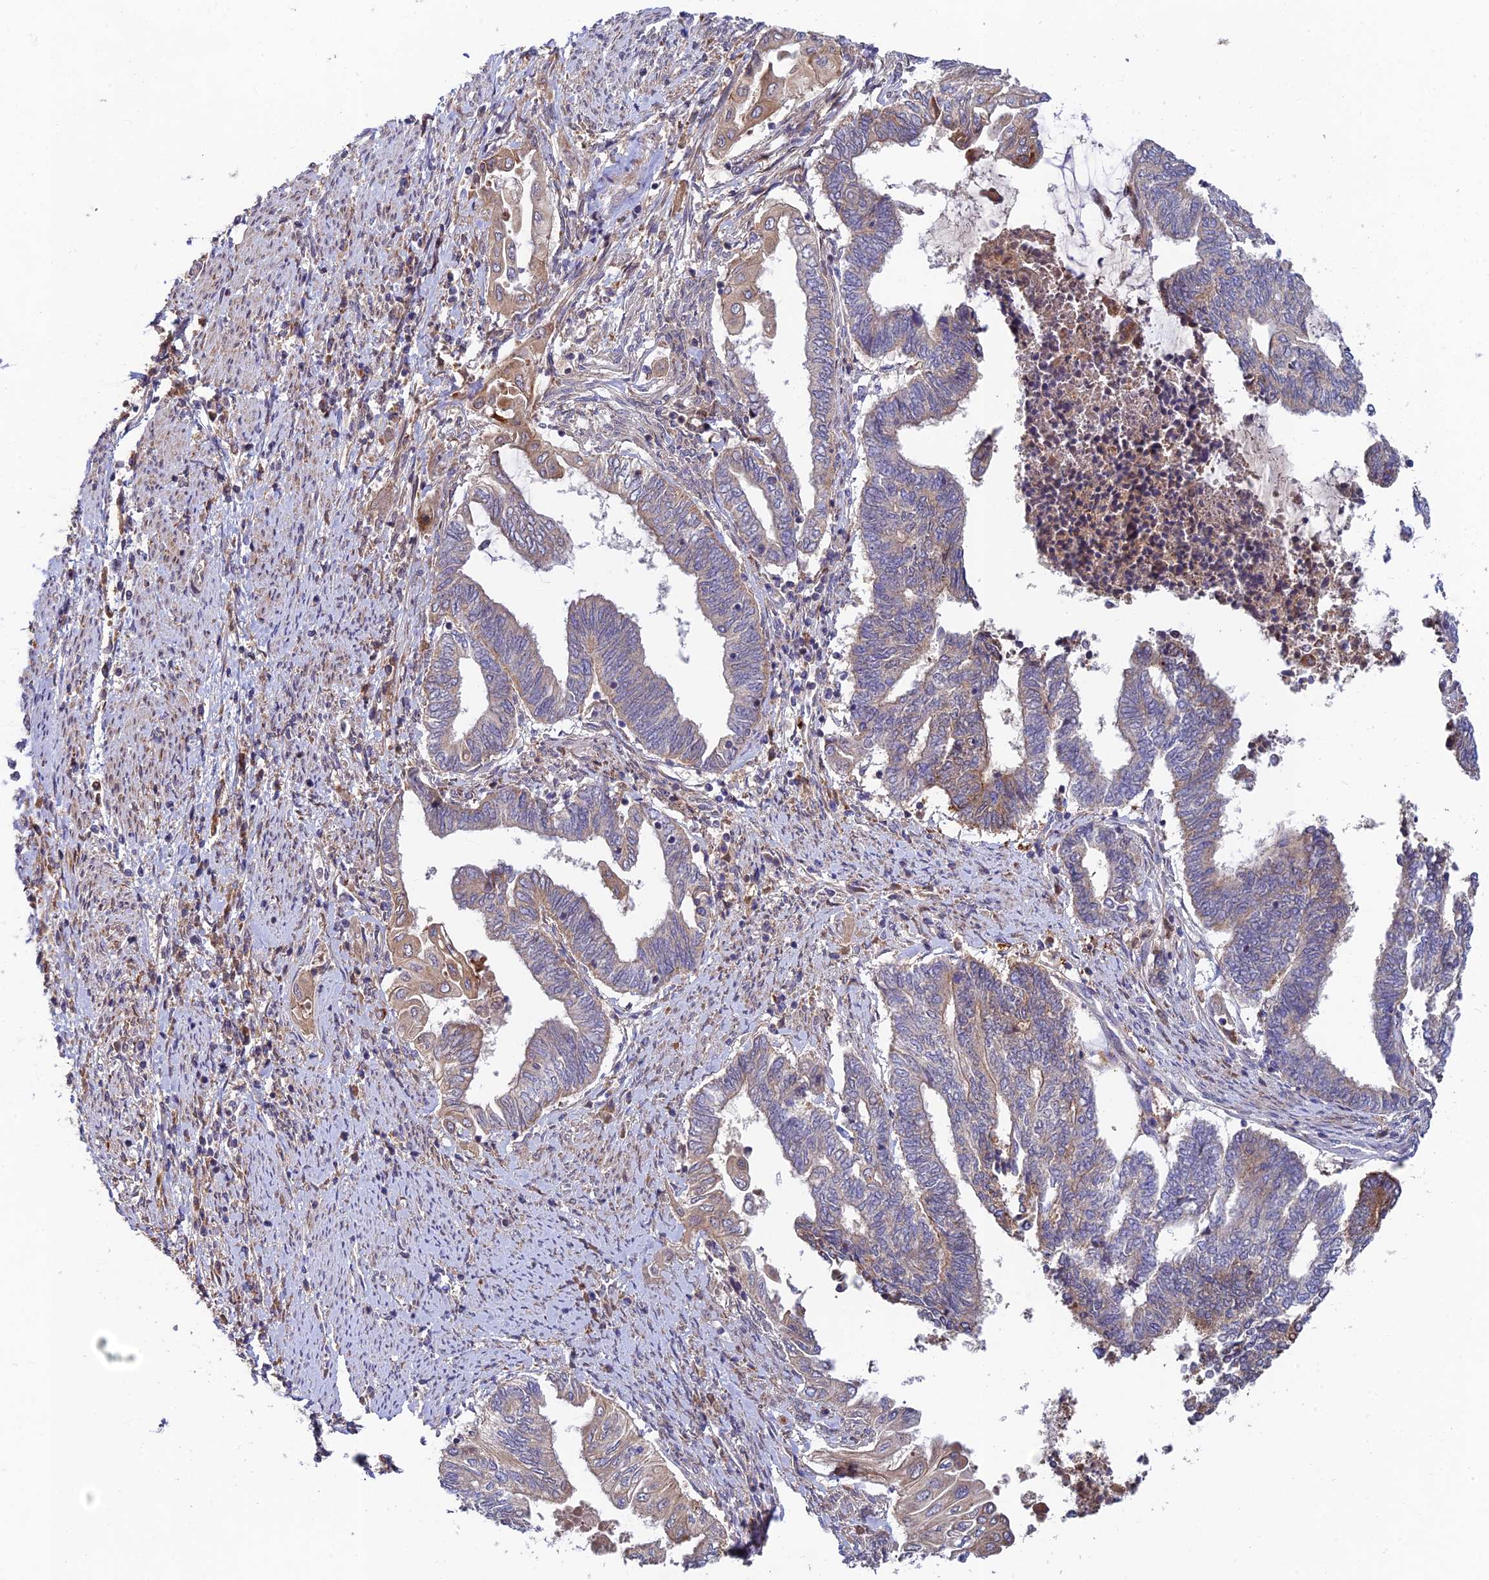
{"staining": {"intensity": "weak", "quantity": "<25%", "location": "cytoplasmic/membranous"}, "tissue": "endometrial cancer", "cell_type": "Tumor cells", "image_type": "cancer", "snomed": [{"axis": "morphology", "description": "Adenocarcinoma, NOS"}, {"axis": "topography", "description": "Uterus"}, {"axis": "topography", "description": "Endometrium"}], "caption": "A high-resolution photomicrograph shows IHC staining of endometrial cancer (adenocarcinoma), which demonstrates no significant positivity in tumor cells.", "gene": "FUOM", "patient": {"sex": "female", "age": 70}}